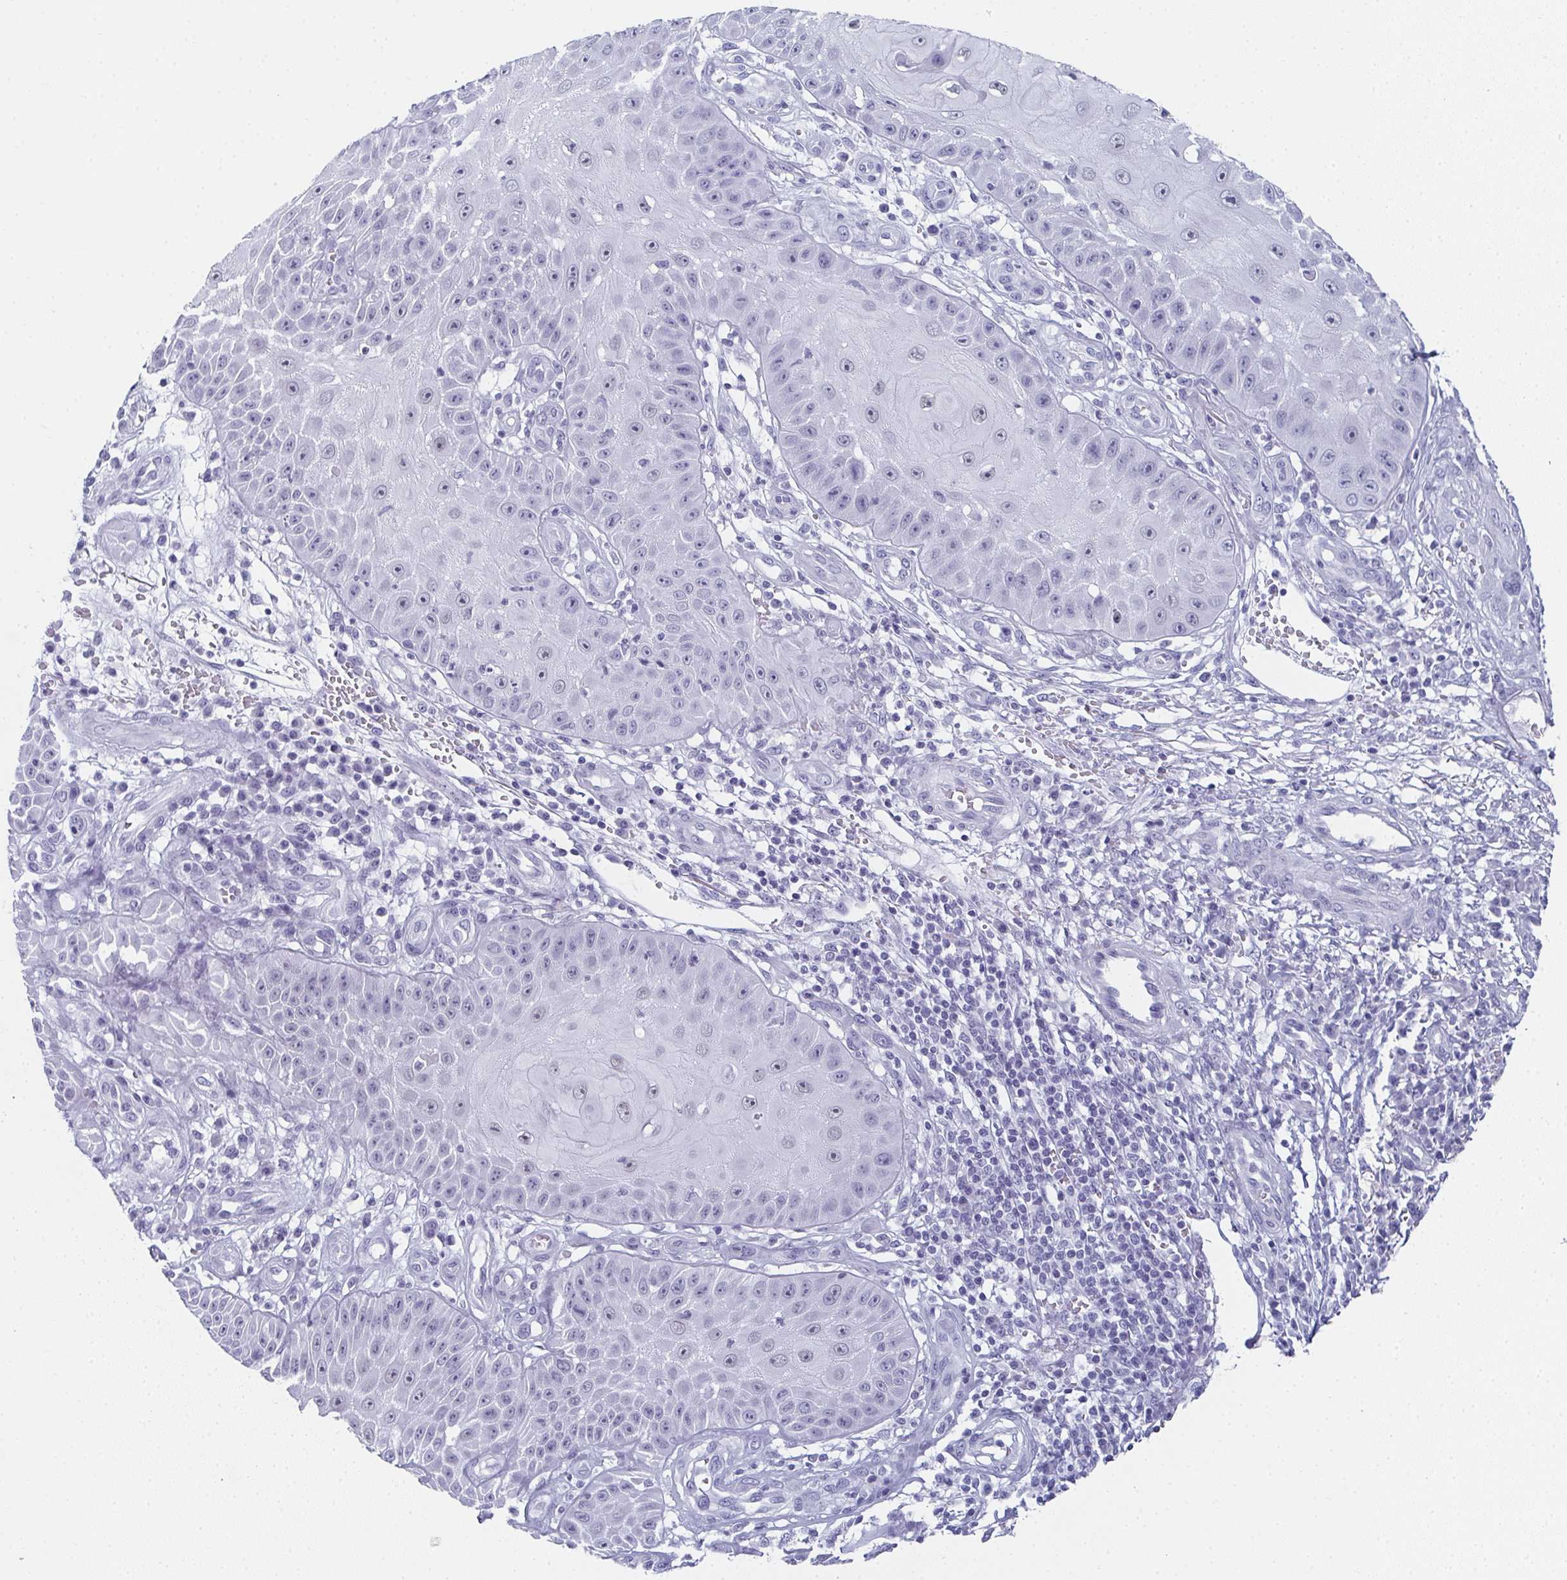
{"staining": {"intensity": "negative", "quantity": "none", "location": "none"}, "tissue": "skin cancer", "cell_type": "Tumor cells", "image_type": "cancer", "snomed": [{"axis": "morphology", "description": "Squamous cell carcinoma, NOS"}, {"axis": "topography", "description": "Skin"}], "caption": "This is an IHC histopathology image of human squamous cell carcinoma (skin). There is no staining in tumor cells.", "gene": "PYCR3", "patient": {"sex": "male", "age": 70}}